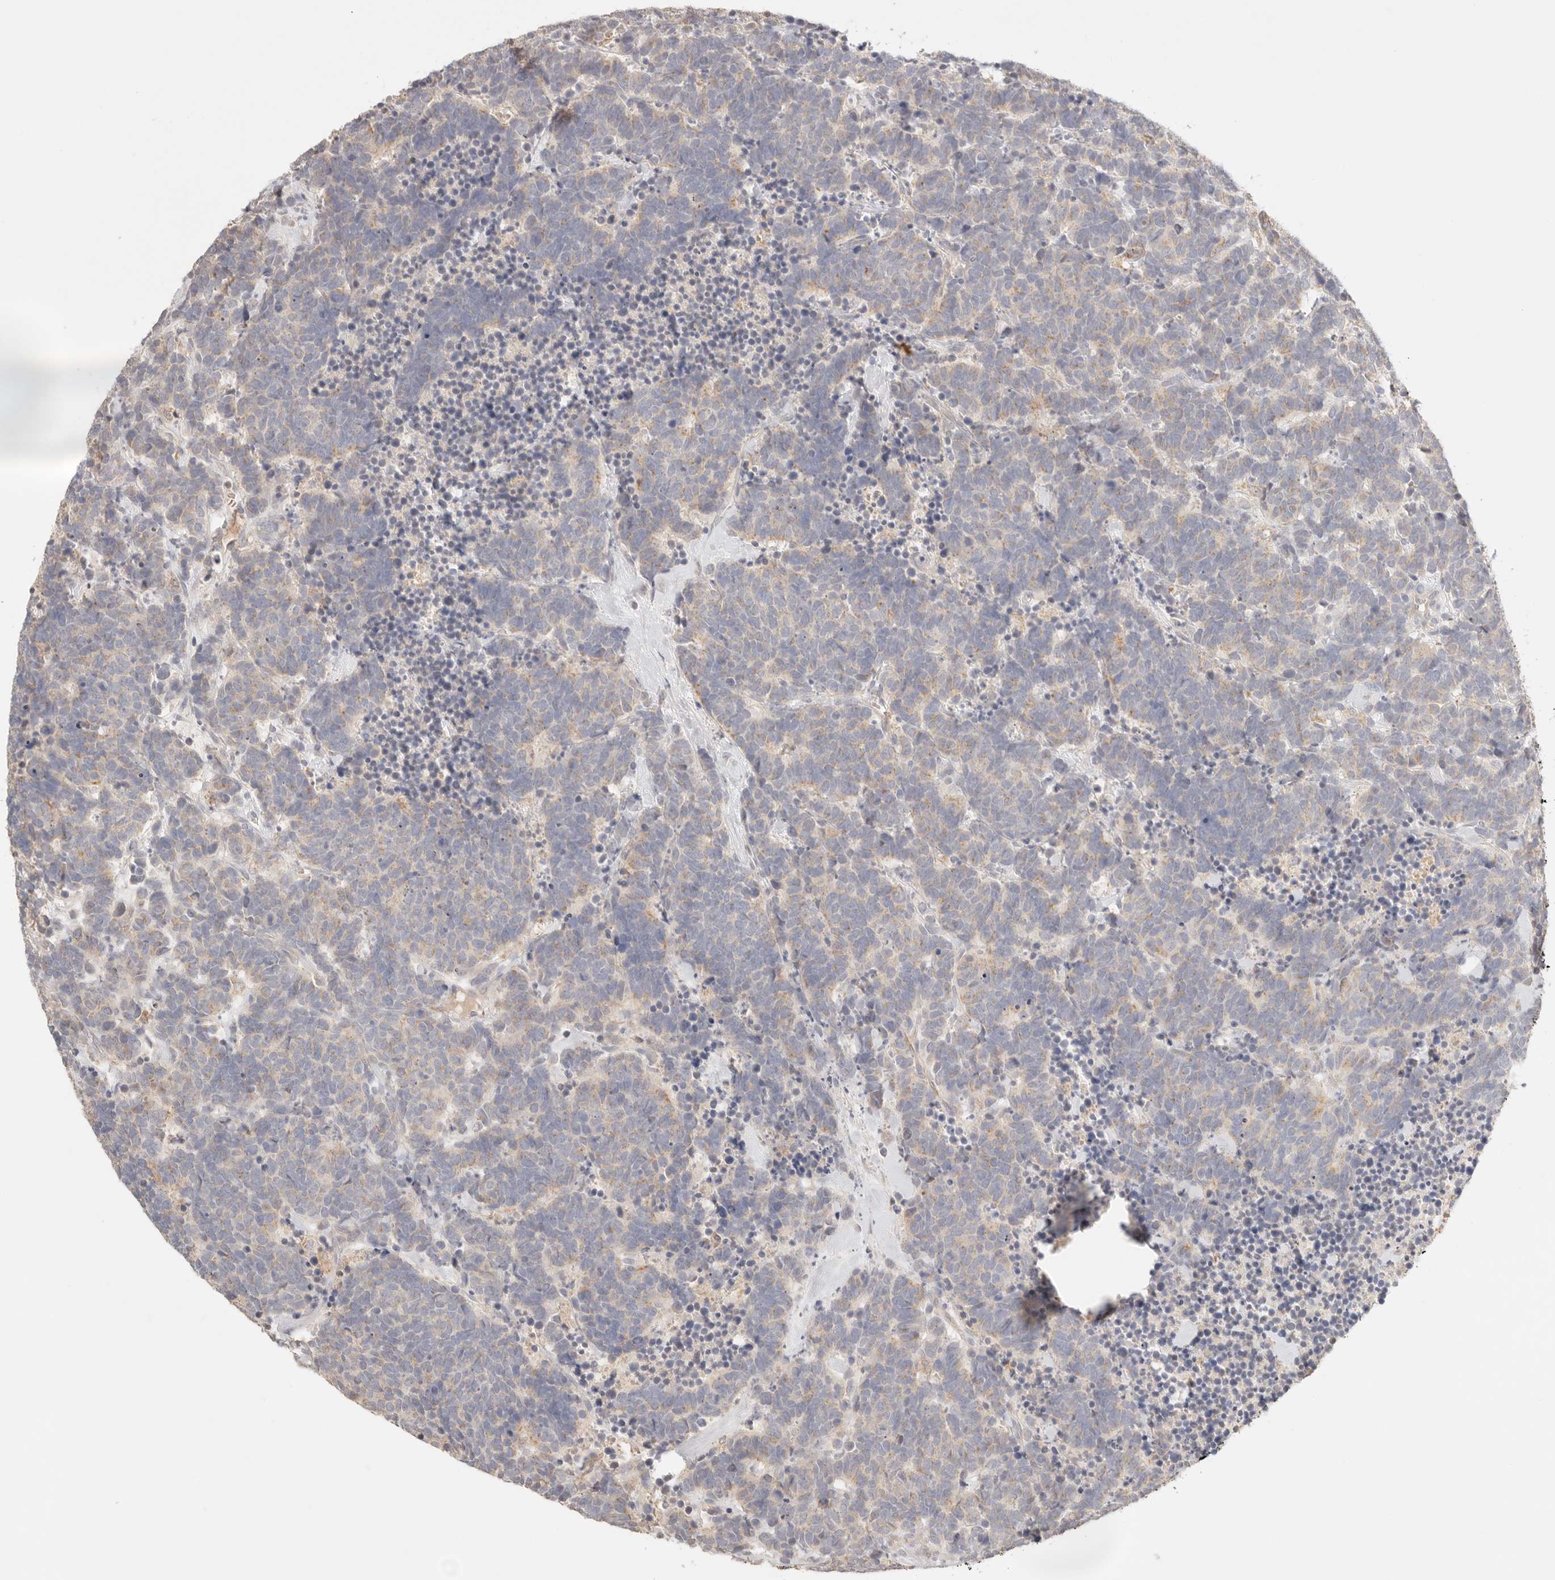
{"staining": {"intensity": "weak", "quantity": "25%-75%", "location": "cytoplasmic/membranous"}, "tissue": "carcinoid", "cell_type": "Tumor cells", "image_type": "cancer", "snomed": [{"axis": "morphology", "description": "Carcinoma, NOS"}, {"axis": "morphology", "description": "Carcinoid, malignant, NOS"}, {"axis": "topography", "description": "Urinary bladder"}], "caption": "The histopathology image demonstrates a brown stain indicating the presence of a protein in the cytoplasmic/membranous of tumor cells in carcinoid.", "gene": "CEP120", "patient": {"sex": "male", "age": 57}}